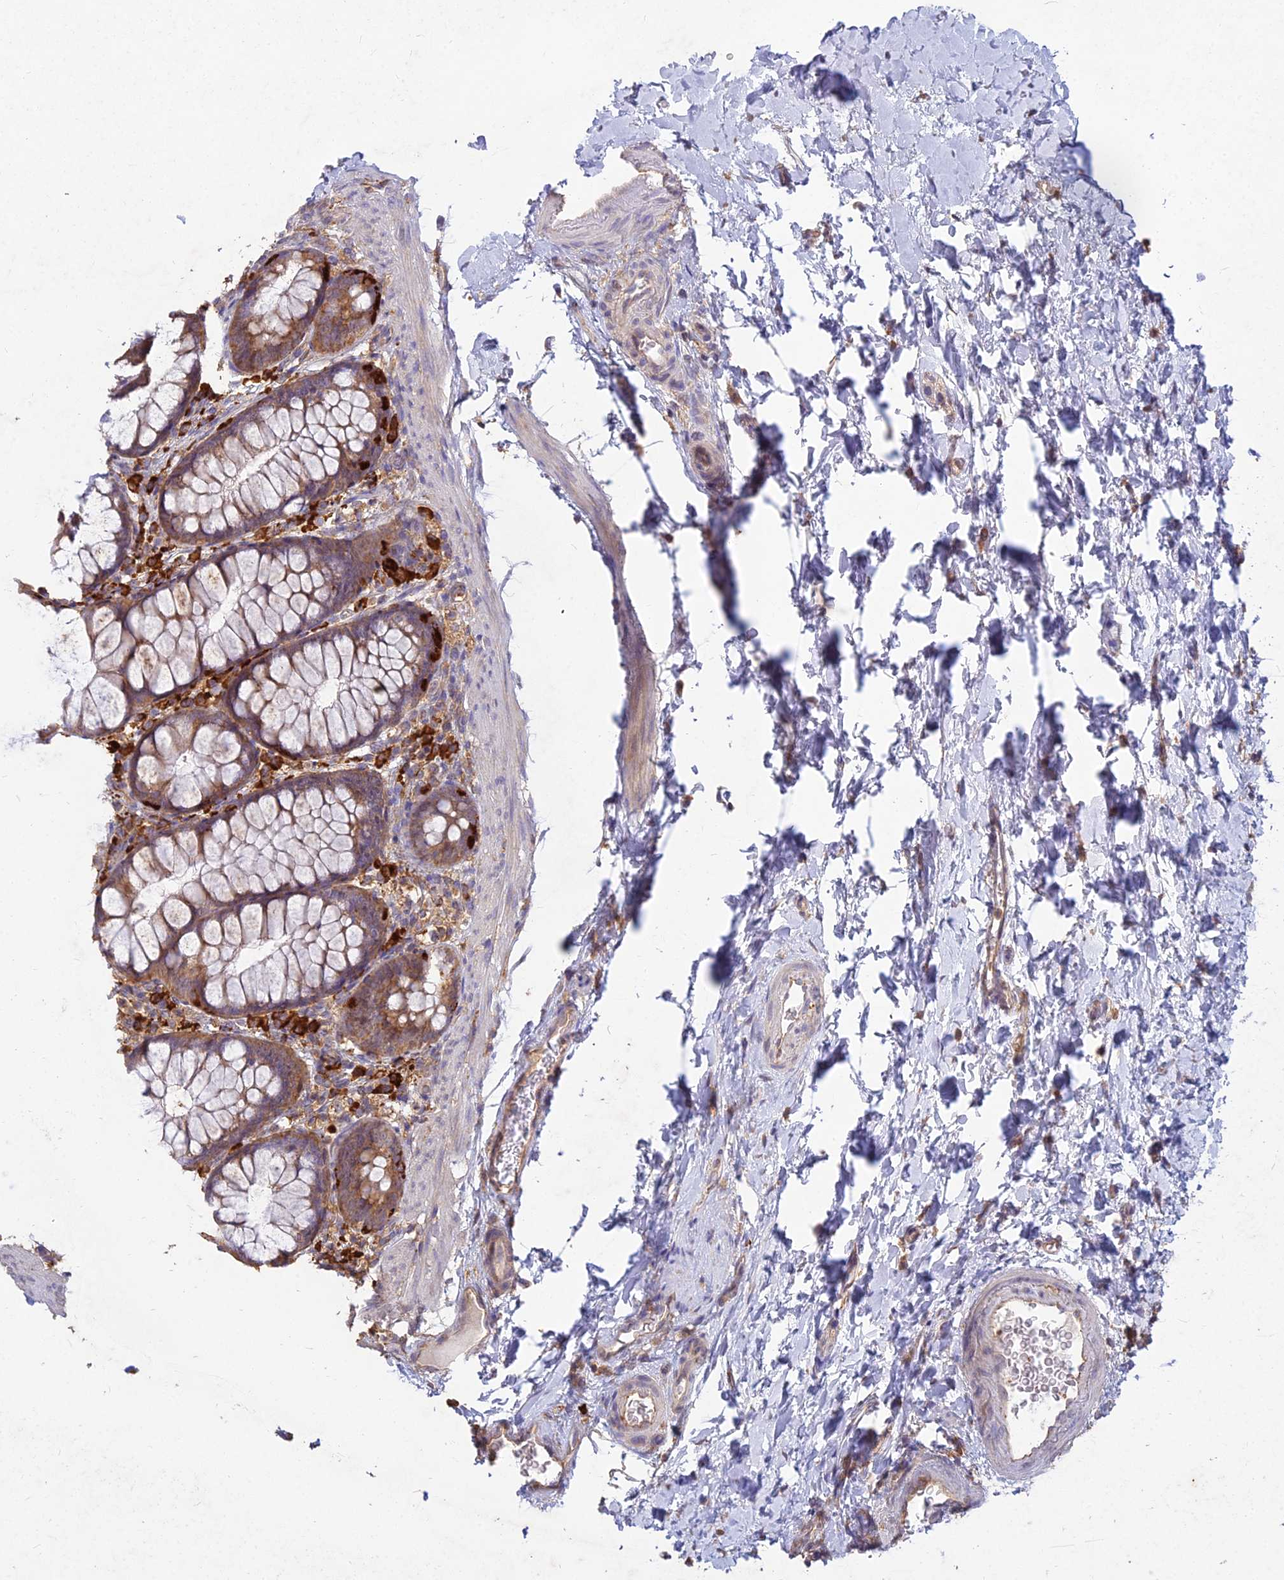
{"staining": {"intensity": "moderate", "quantity": "25%-75%", "location": "cytoplasmic/membranous"}, "tissue": "colon", "cell_type": "Endothelial cells", "image_type": "normal", "snomed": [{"axis": "morphology", "description": "Normal tissue, NOS"}, {"axis": "topography", "description": "Colon"}], "caption": "Immunohistochemical staining of unremarkable colon reveals 25%-75% levels of moderate cytoplasmic/membranous protein staining in about 25%-75% of endothelial cells. The staining is performed using DAB brown chromogen to label protein expression. The nuclei are counter-stained blue using hematoxylin.", "gene": "NXNL2", "patient": {"sex": "female", "age": 62}}